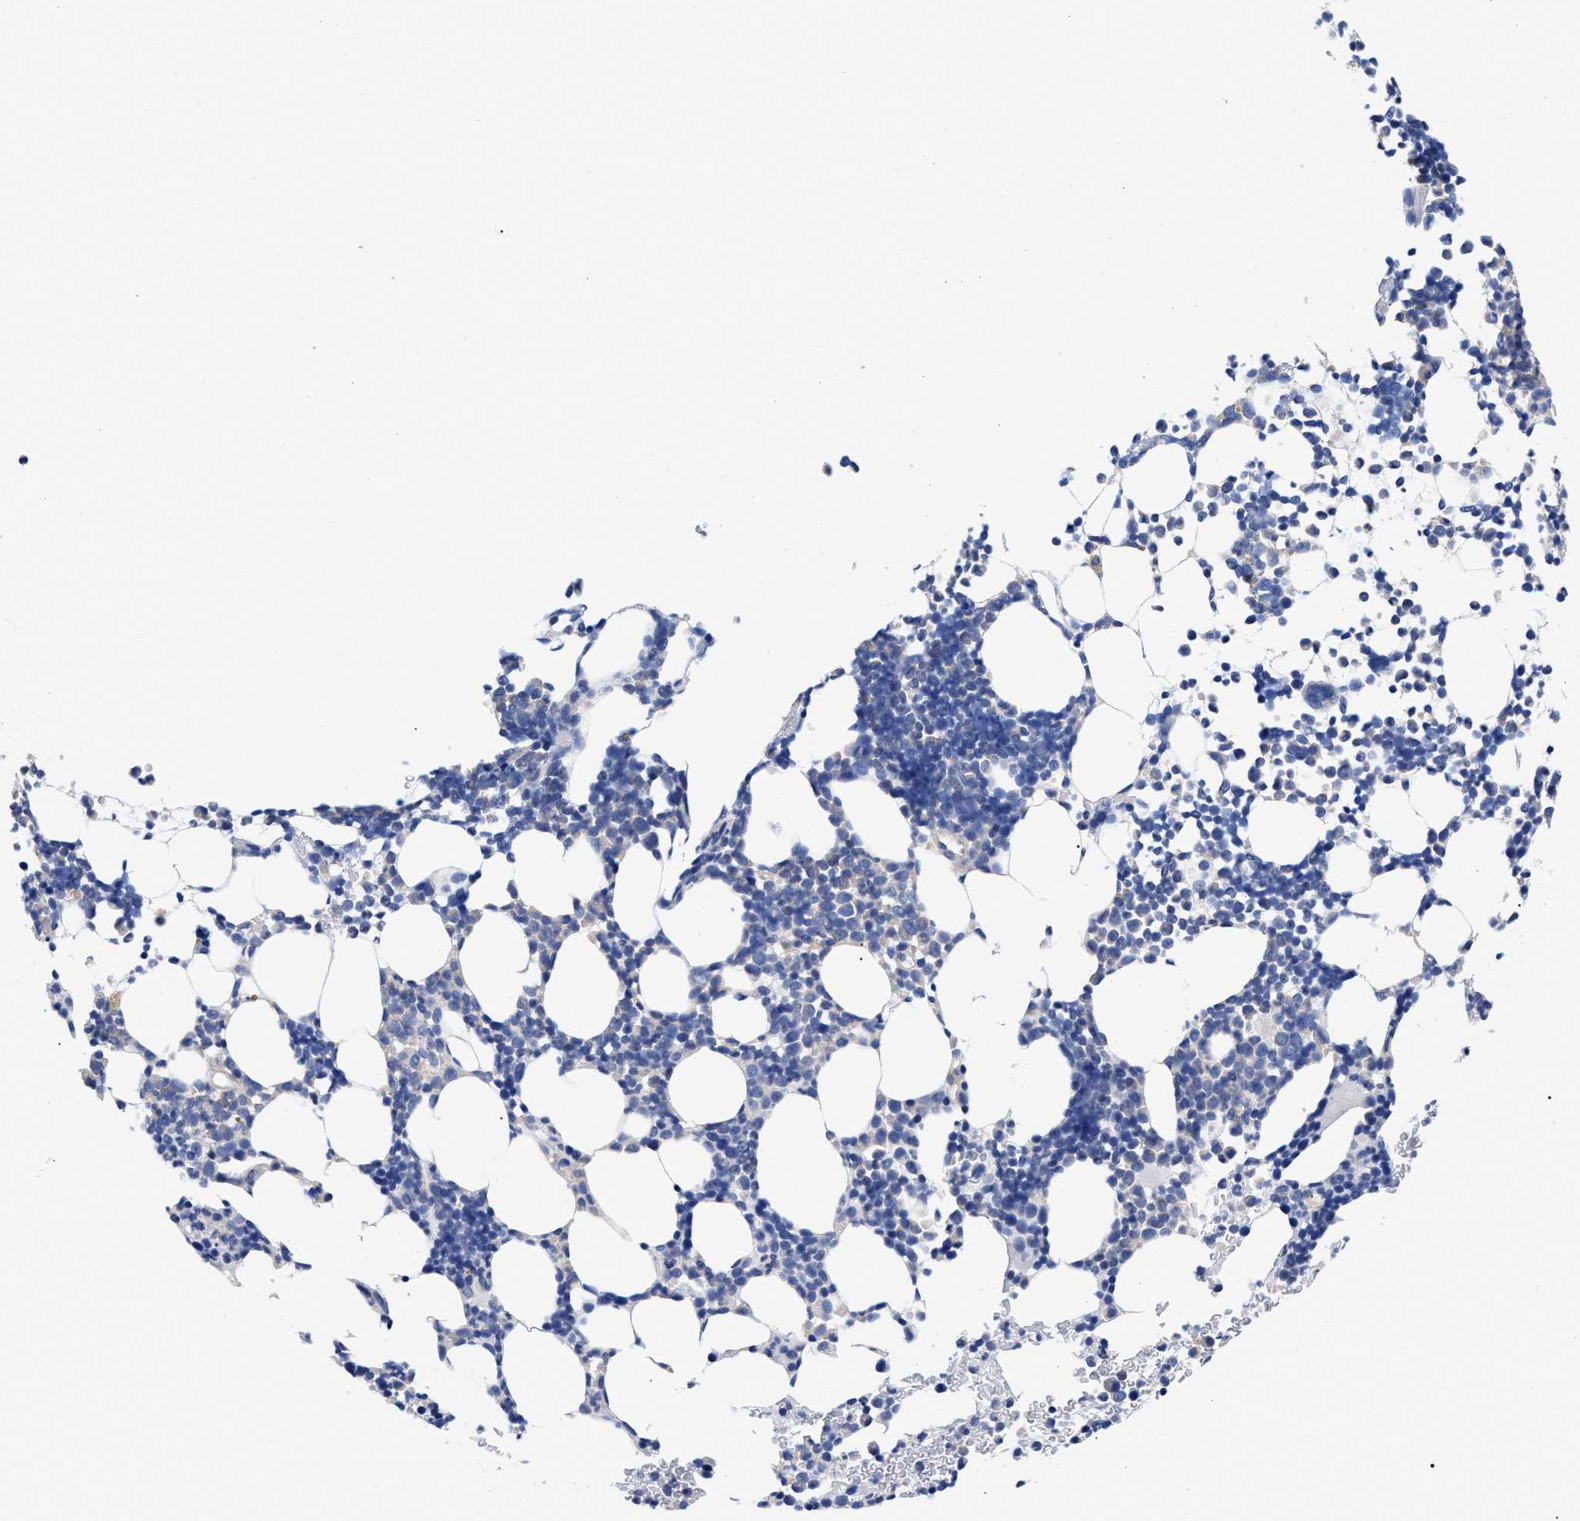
{"staining": {"intensity": "negative", "quantity": "none", "location": "none"}, "tissue": "bone marrow", "cell_type": "Hematopoietic cells", "image_type": "normal", "snomed": [{"axis": "morphology", "description": "Normal tissue, NOS"}, {"axis": "morphology", "description": "Inflammation, NOS"}, {"axis": "topography", "description": "Bone marrow"}], "caption": "An IHC photomicrograph of normal bone marrow is shown. There is no staining in hematopoietic cells of bone marrow.", "gene": "IRAG2", "patient": {"sex": "female", "age": 67}}